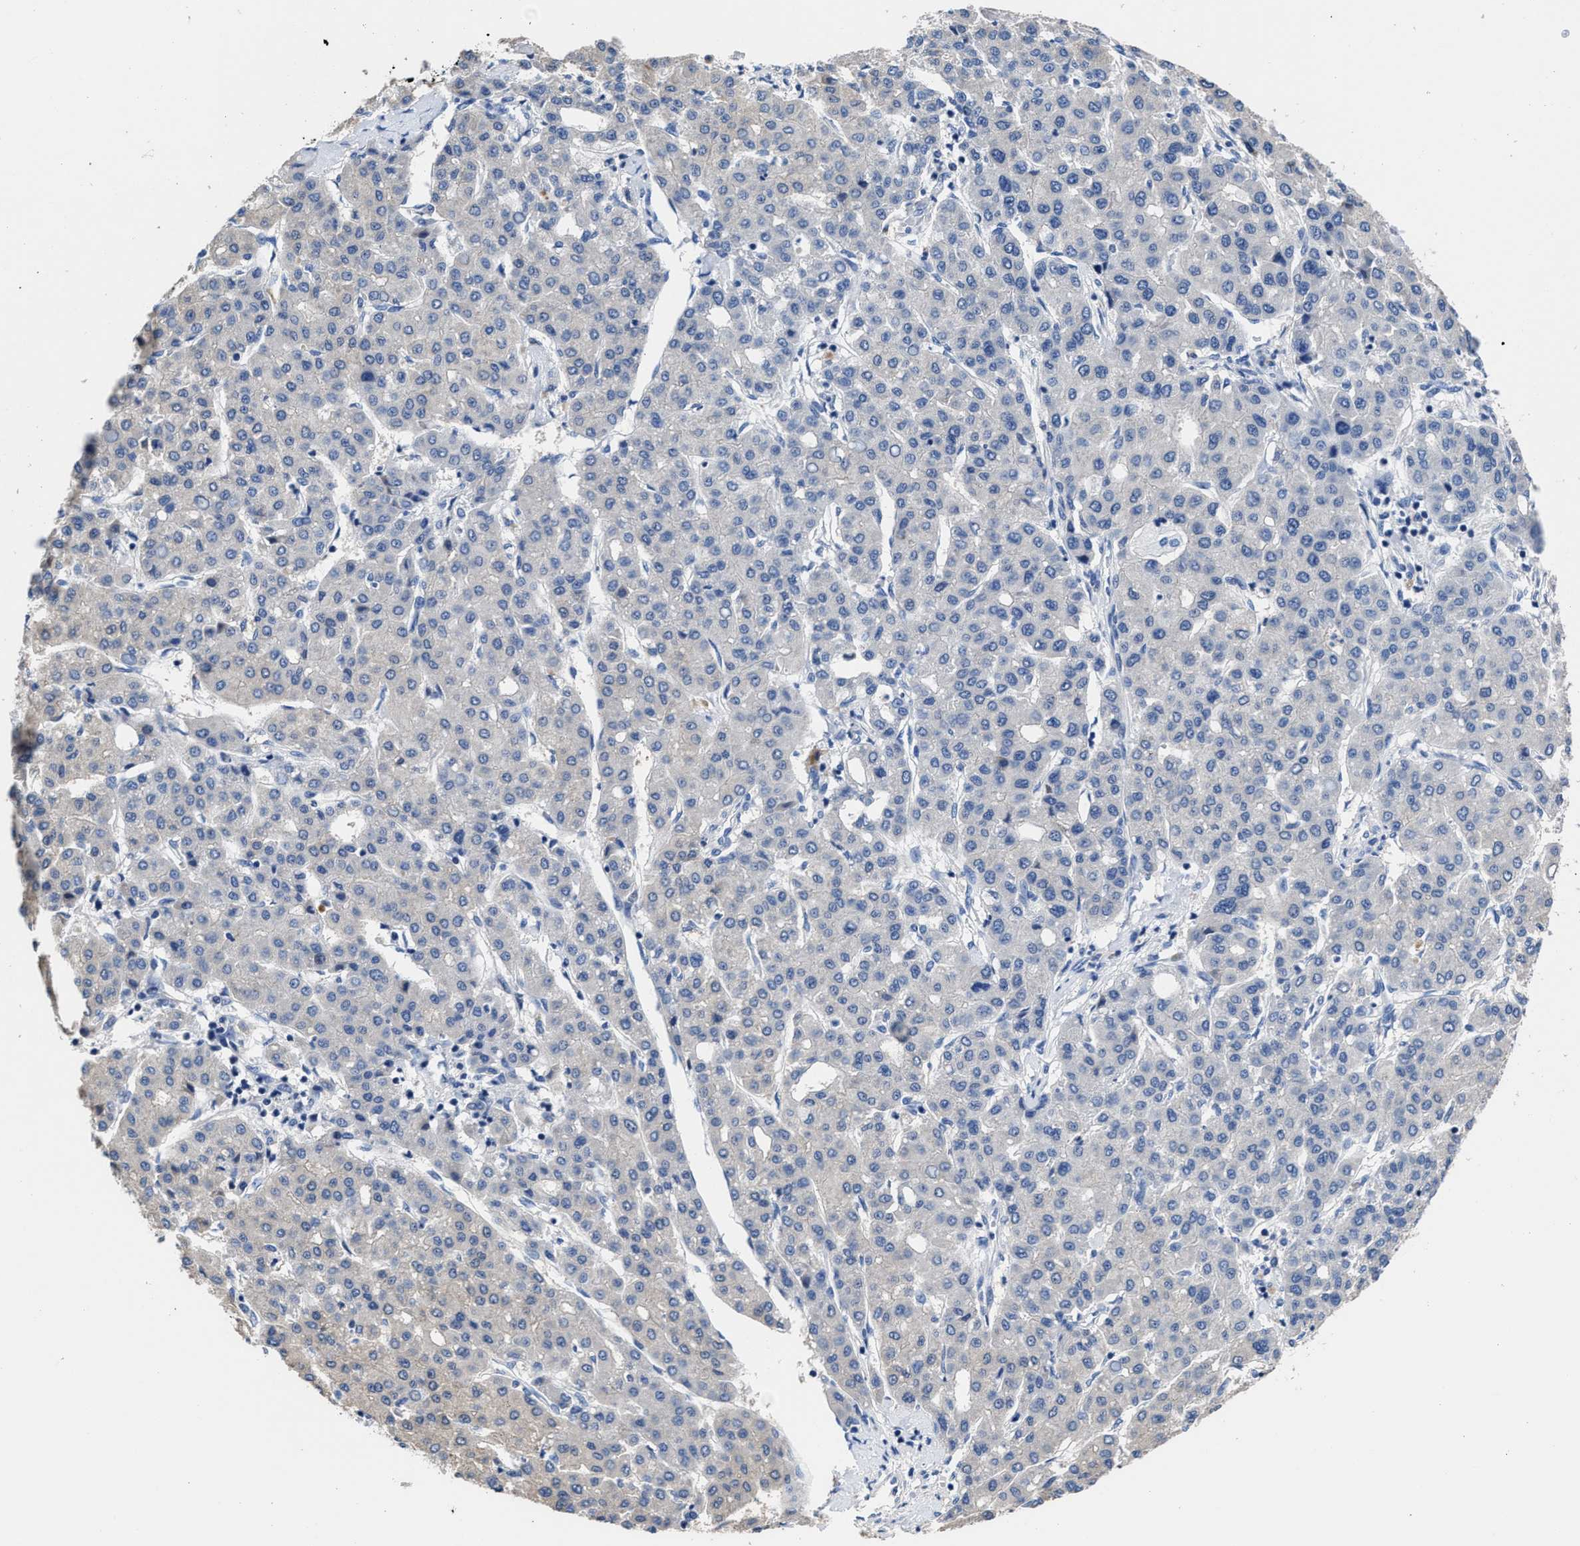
{"staining": {"intensity": "negative", "quantity": "none", "location": "none"}, "tissue": "liver cancer", "cell_type": "Tumor cells", "image_type": "cancer", "snomed": [{"axis": "morphology", "description": "Carcinoma, Hepatocellular, NOS"}, {"axis": "topography", "description": "Liver"}], "caption": "The IHC micrograph has no significant positivity in tumor cells of hepatocellular carcinoma (liver) tissue.", "gene": "HOOK1", "patient": {"sex": "male", "age": 65}}